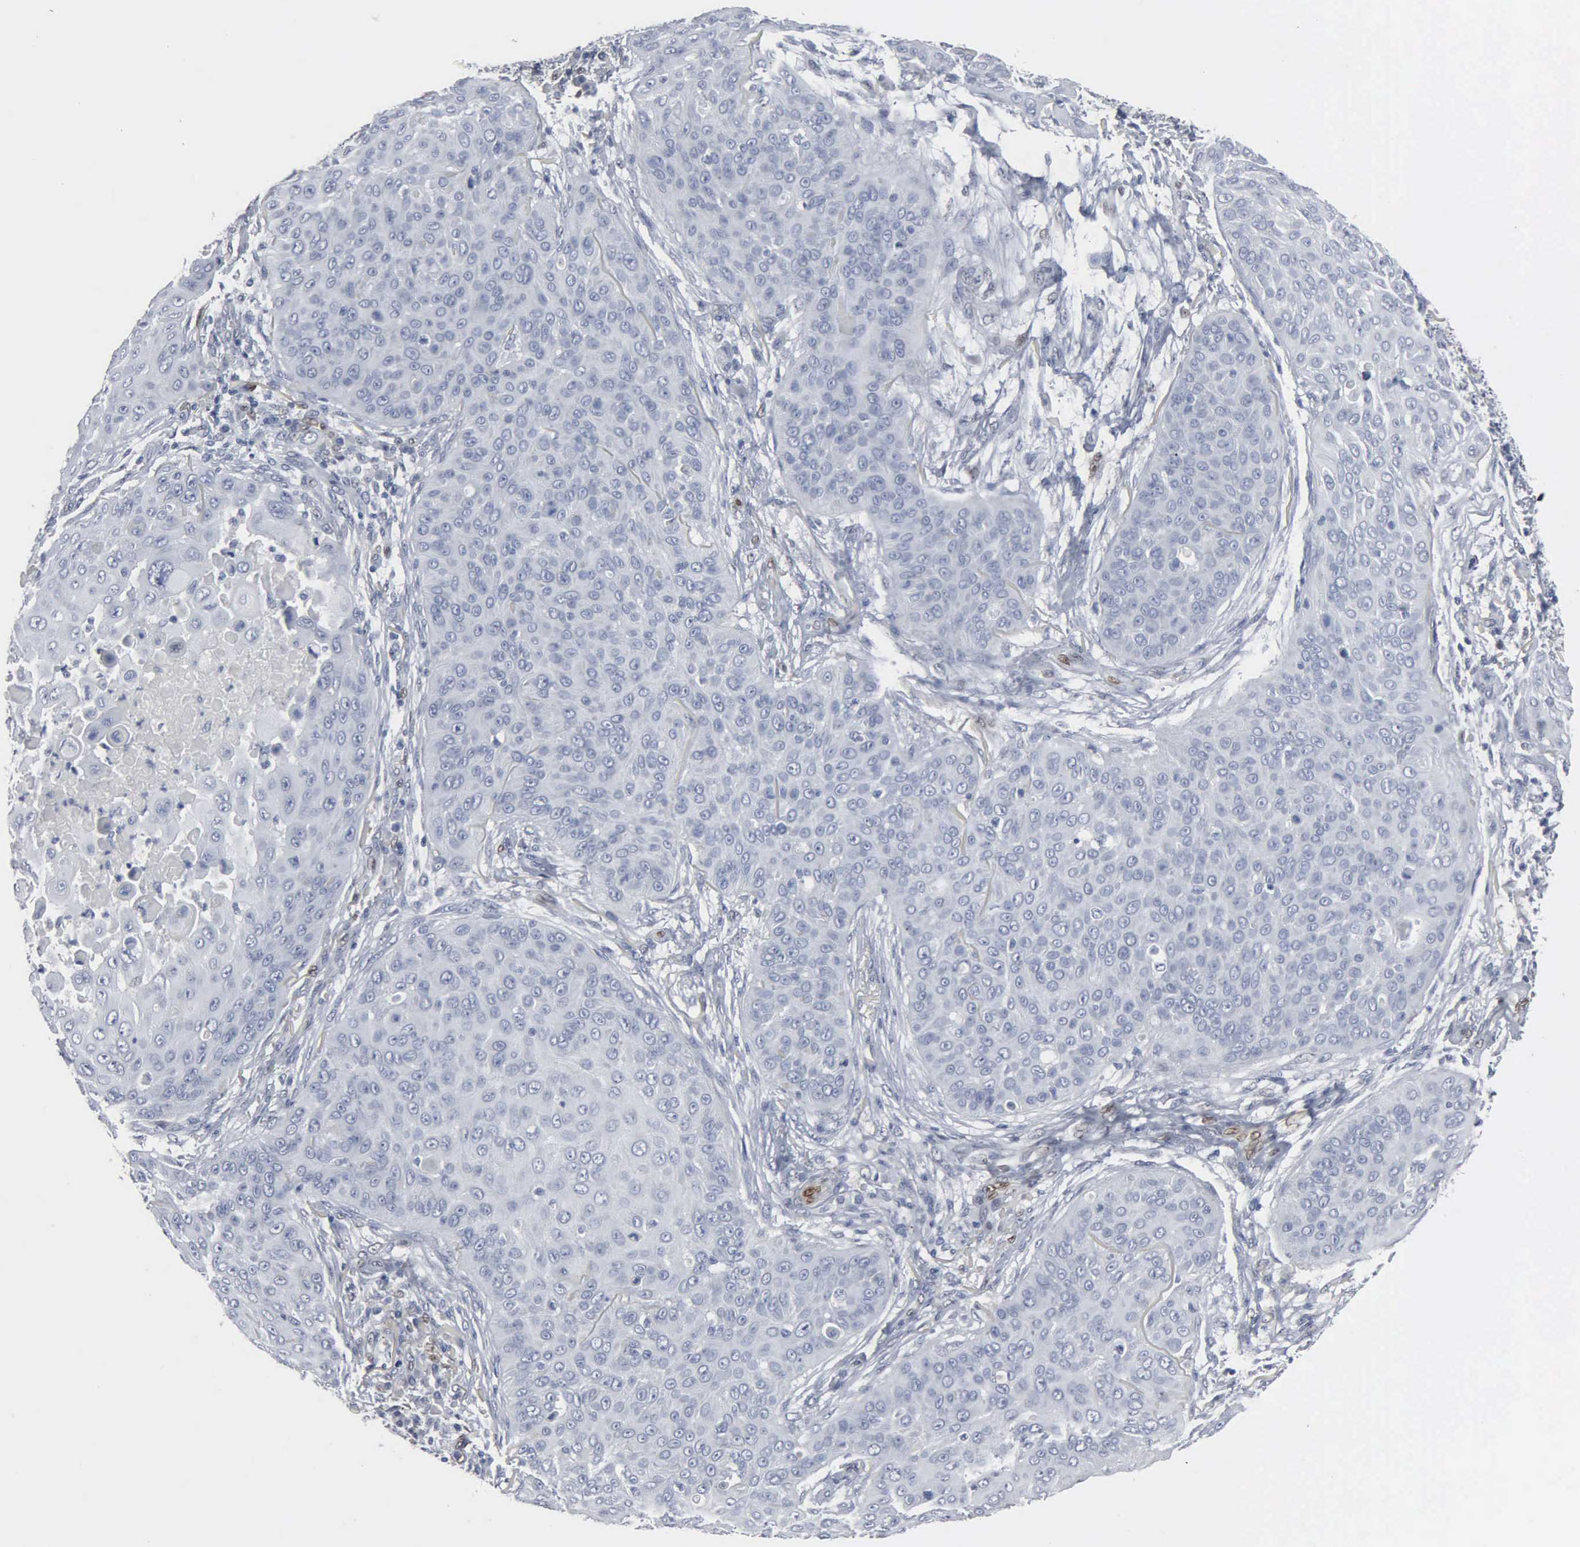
{"staining": {"intensity": "negative", "quantity": "none", "location": "none"}, "tissue": "skin cancer", "cell_type": "Tumor cells", "image_type": "cancer", "snomed": [{"axis": "morphology", "description": "Squamous cell carcinoma, NOS"}, {"axis": "topography", "description": "Skin"}], "caption": "Human skin cancer (squamous cell carcinoma) stained for a protein using IHC exhibits no positivity in tumor cells.", "gene": "FGF2", "patient": {"sex": "male", "age": 82}}